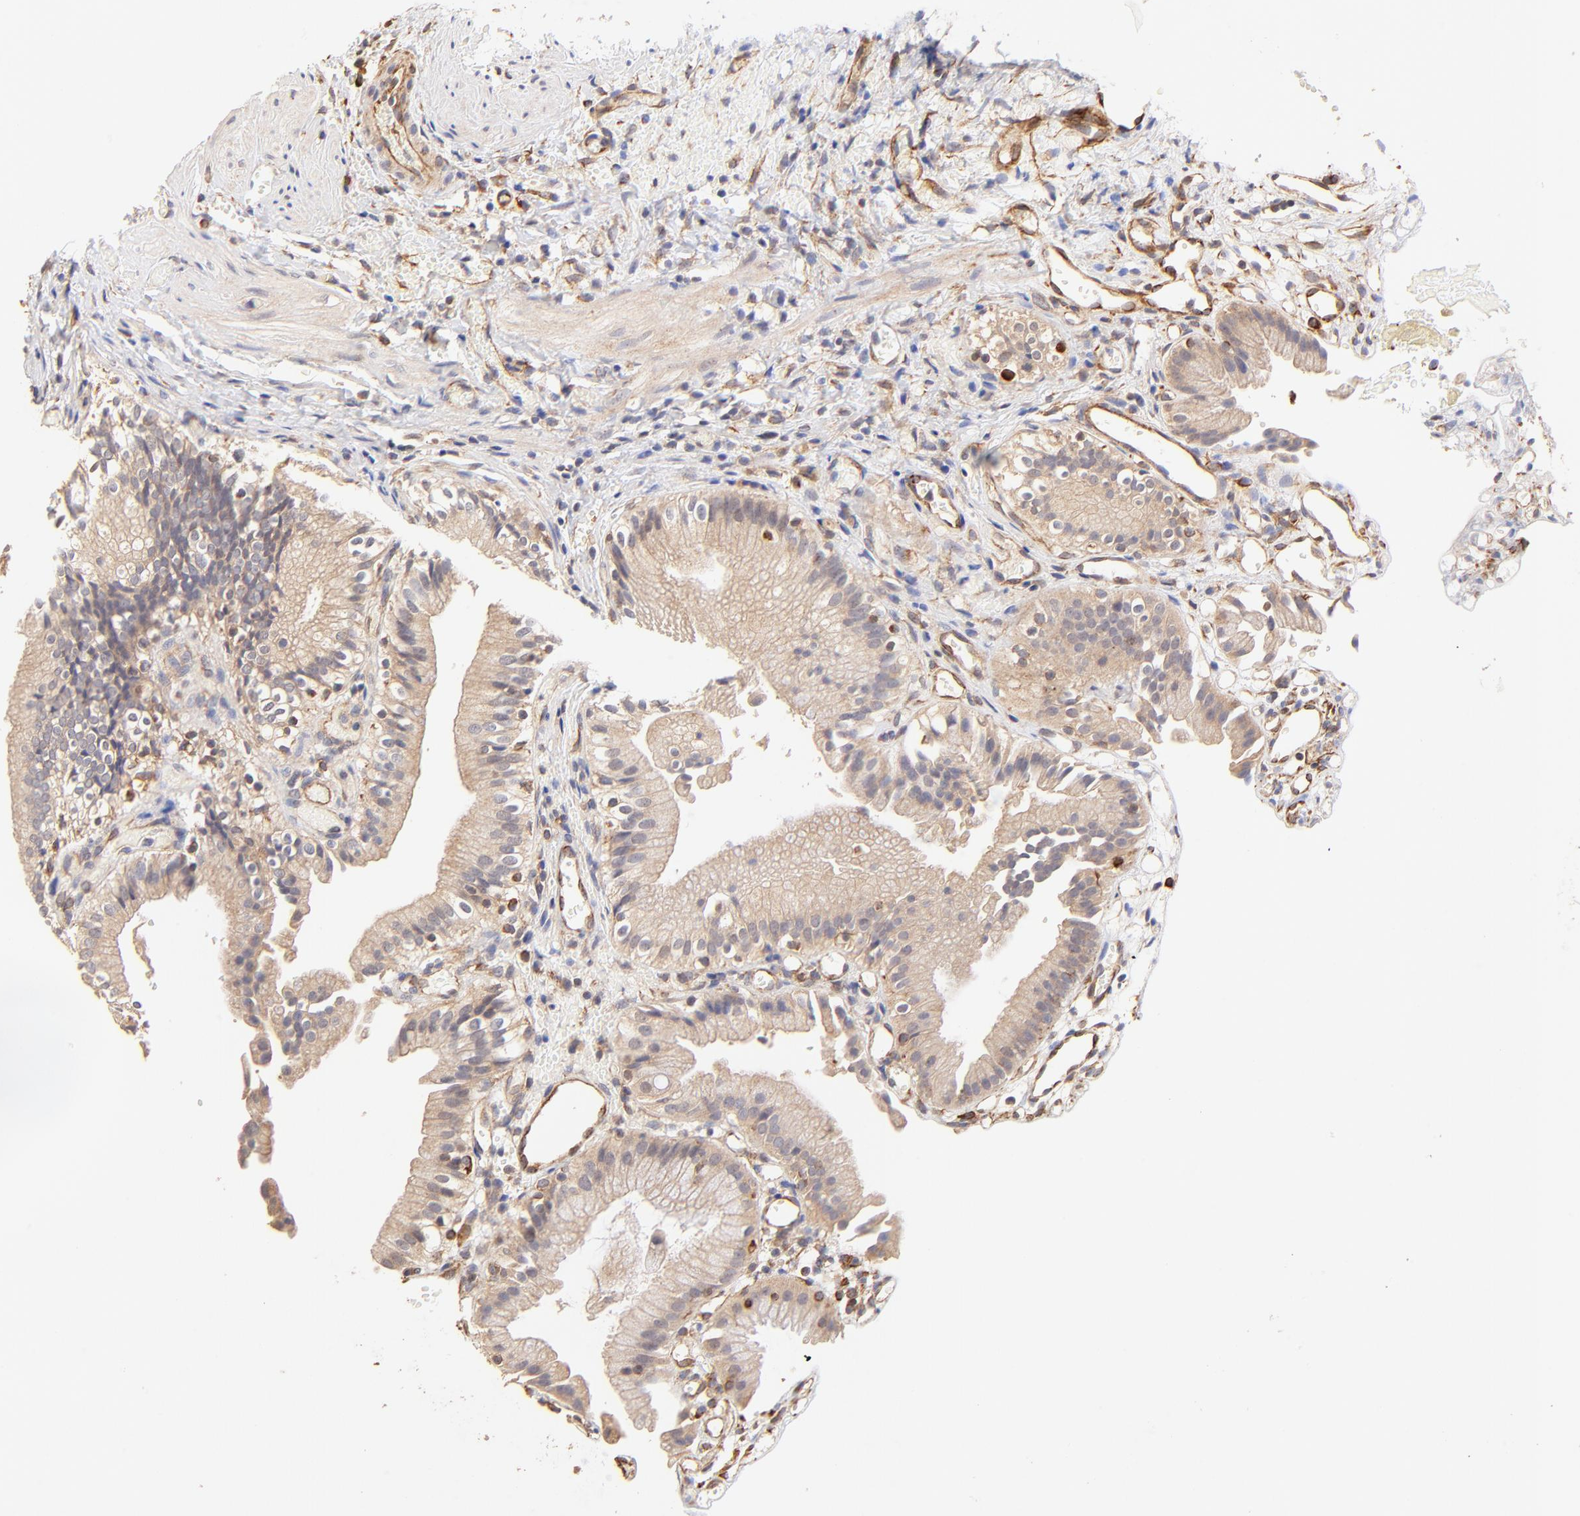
{"staining": {"intensity": "weak", "quantity": ">75%", "location": "cytoplasmic/membranous"}, "tissue": "gallbladder", "cell_type": "Glandular cells", "image_type": "normal", "snomed": [{"axis": "morphology", "description": "Normal tissue, NOS"}, {"axis": "topography", "description": "Gallbladder"}], "caption": "Weak cytoplasmic/membranous positivity for a protein is present in about >75% of glandular cells of normal gallbladder using immunohistochemistry (IHC).", "gene": "TNFAIP3", "patient": {"sex": "male", "age": 65}}